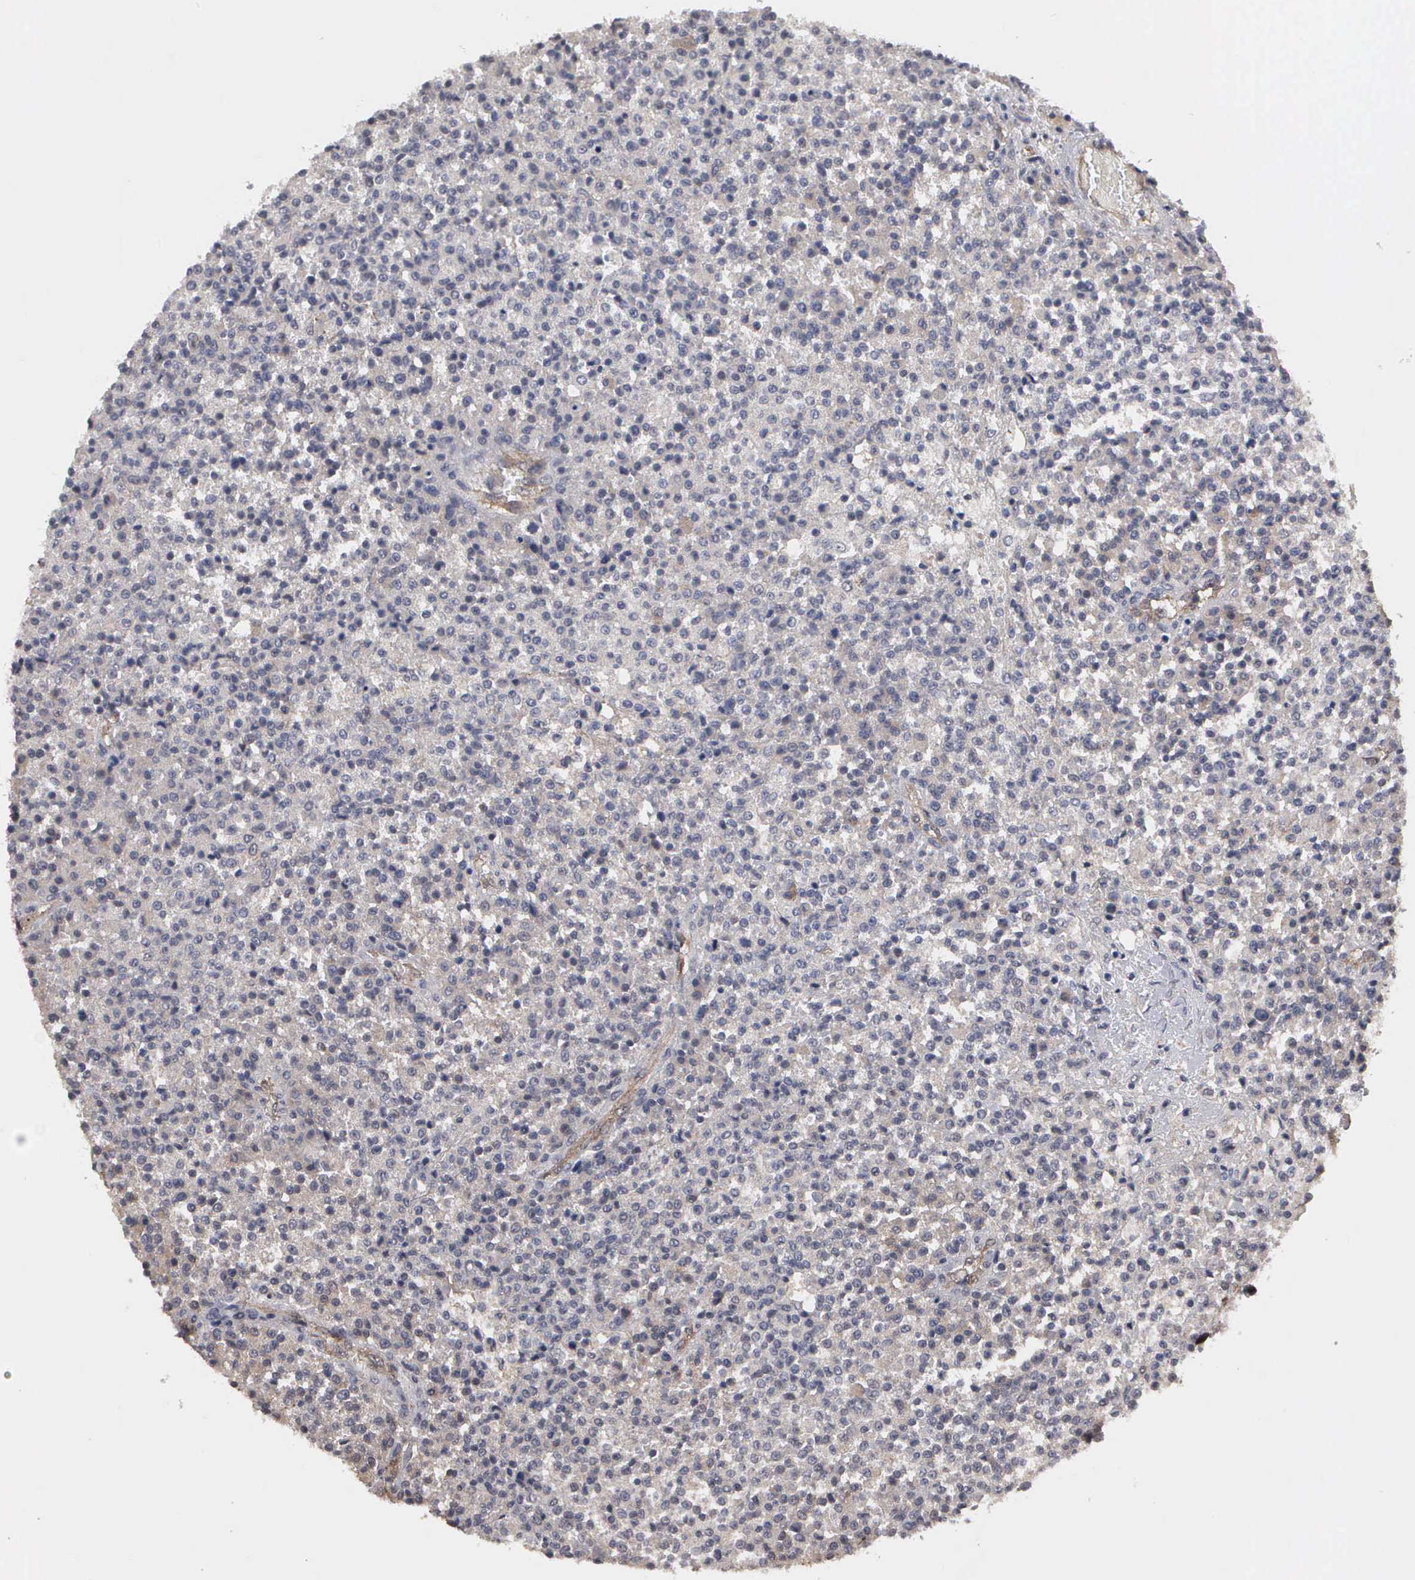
{"staining": {"intensity": "negative", "quantity": "none", "location": "none"}, "tissue": "testis cancer", "cell_type": "Tumor cells", "image_type": "cancer", "snomed": [{"axis": "morphology", "description": "Seminoma, NOS"}, {"axis": "topography", "description": "Testis"}], "caption": "IHC of human testis cancer reveals no expression in tumor cells. (DAB (3,3'-diaminobenzidine) immunohistochemistry (IHC) with hematoxylin counter stain).", "gene": "ZBTB33", "patient": {"sex": "male", "age": 59}}